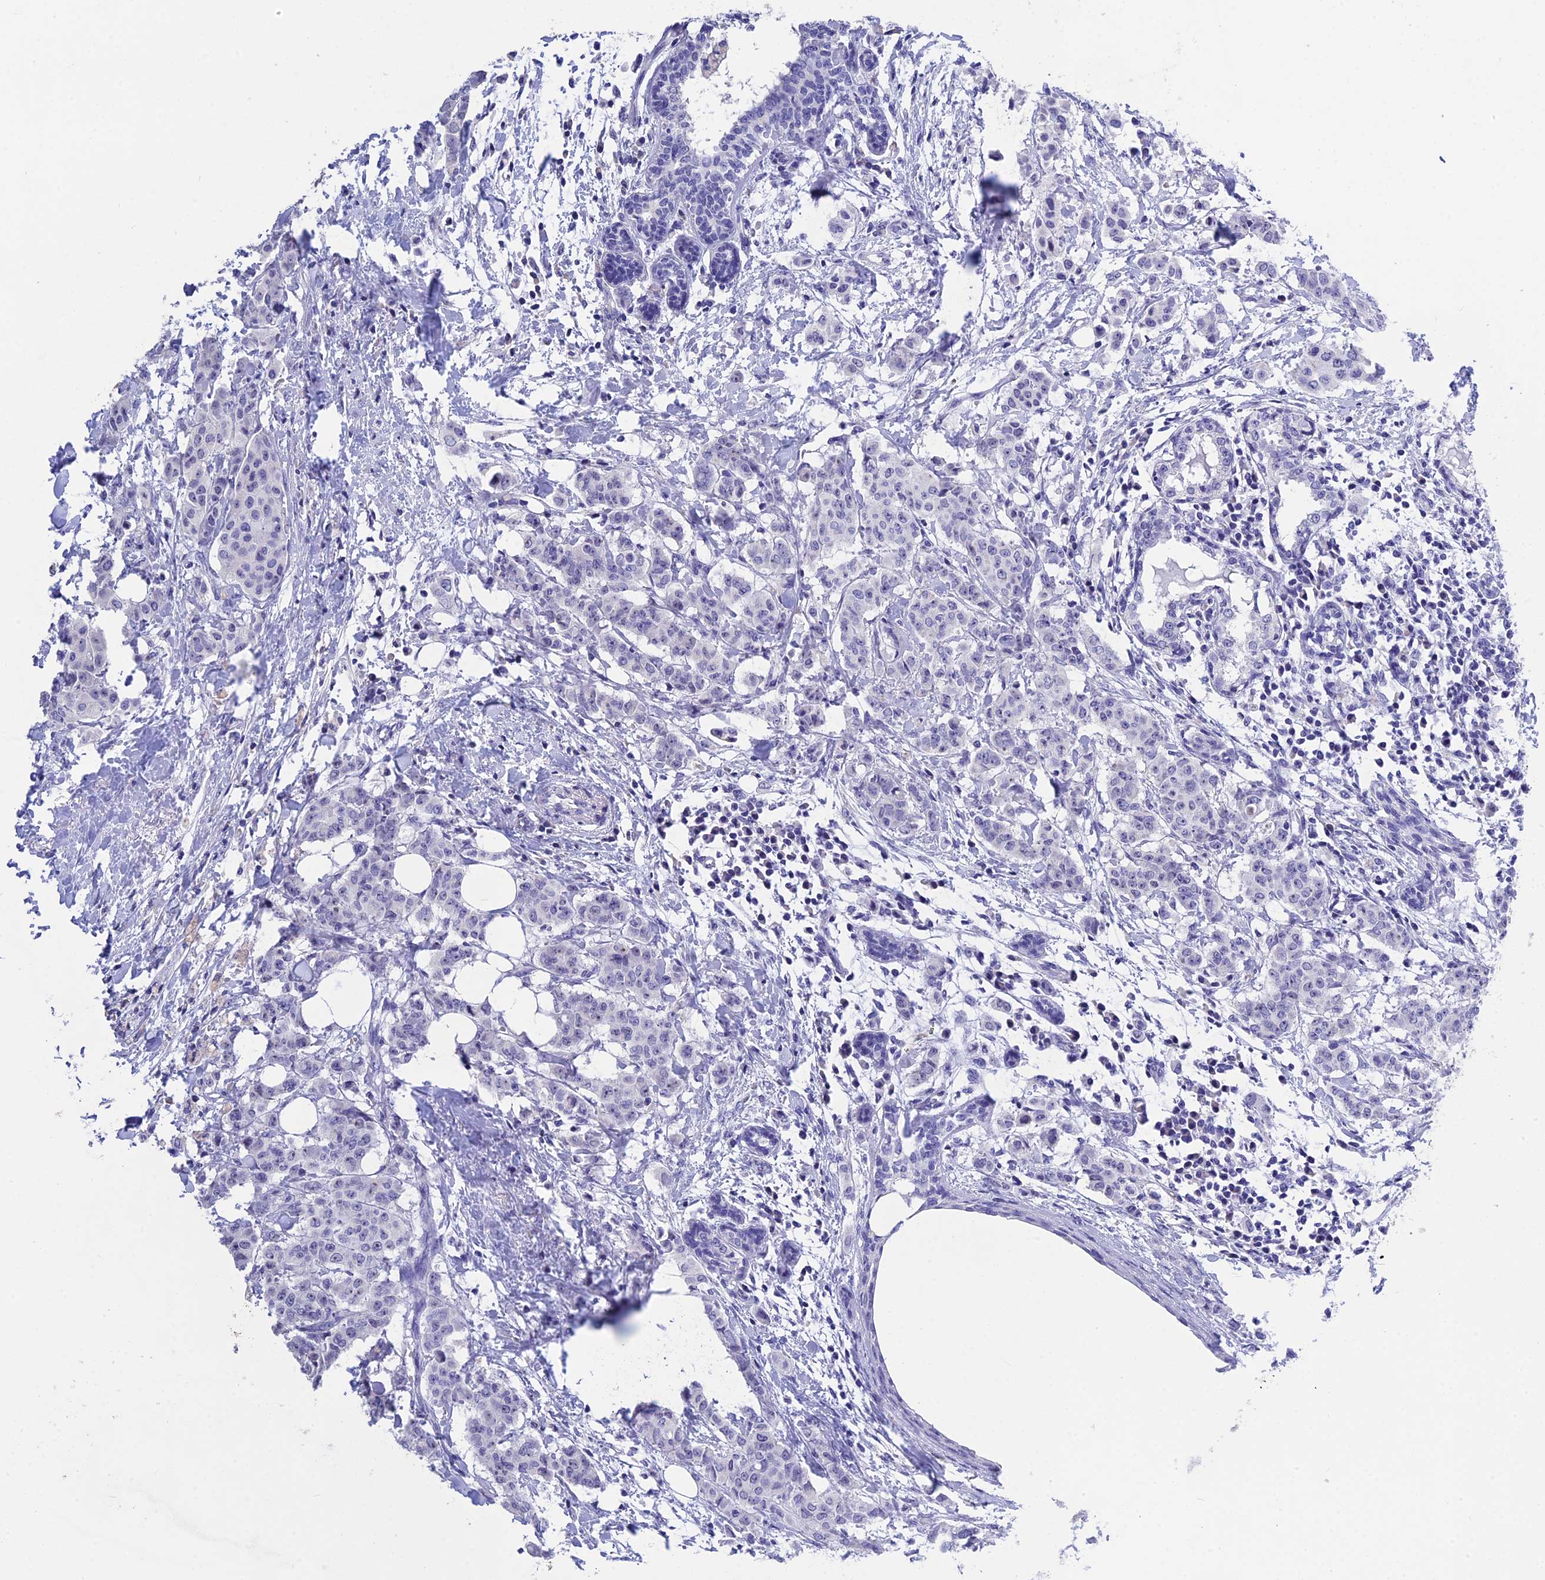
{"staining": {"intensity": "negative", "quantity": "none", "location": "none"}, "tissue": "breast cancer", "cell_type": "Tumor cells", "image_type": "cancer", "snomed": [{"axis": "morphology", "description": "Duct carcinoma"}, {"axis": "topography", "description": "Breast"}], "caption": "Immunohistochemical staining of breast cancer shows no significant positivity in tumor cells. (DAB (3,3'-diaminobenzidine) immunohistochemistry with hematoxylin counter stain).", "gene": "KNOP1", "patient": {"sex": "female", "age": 40}}